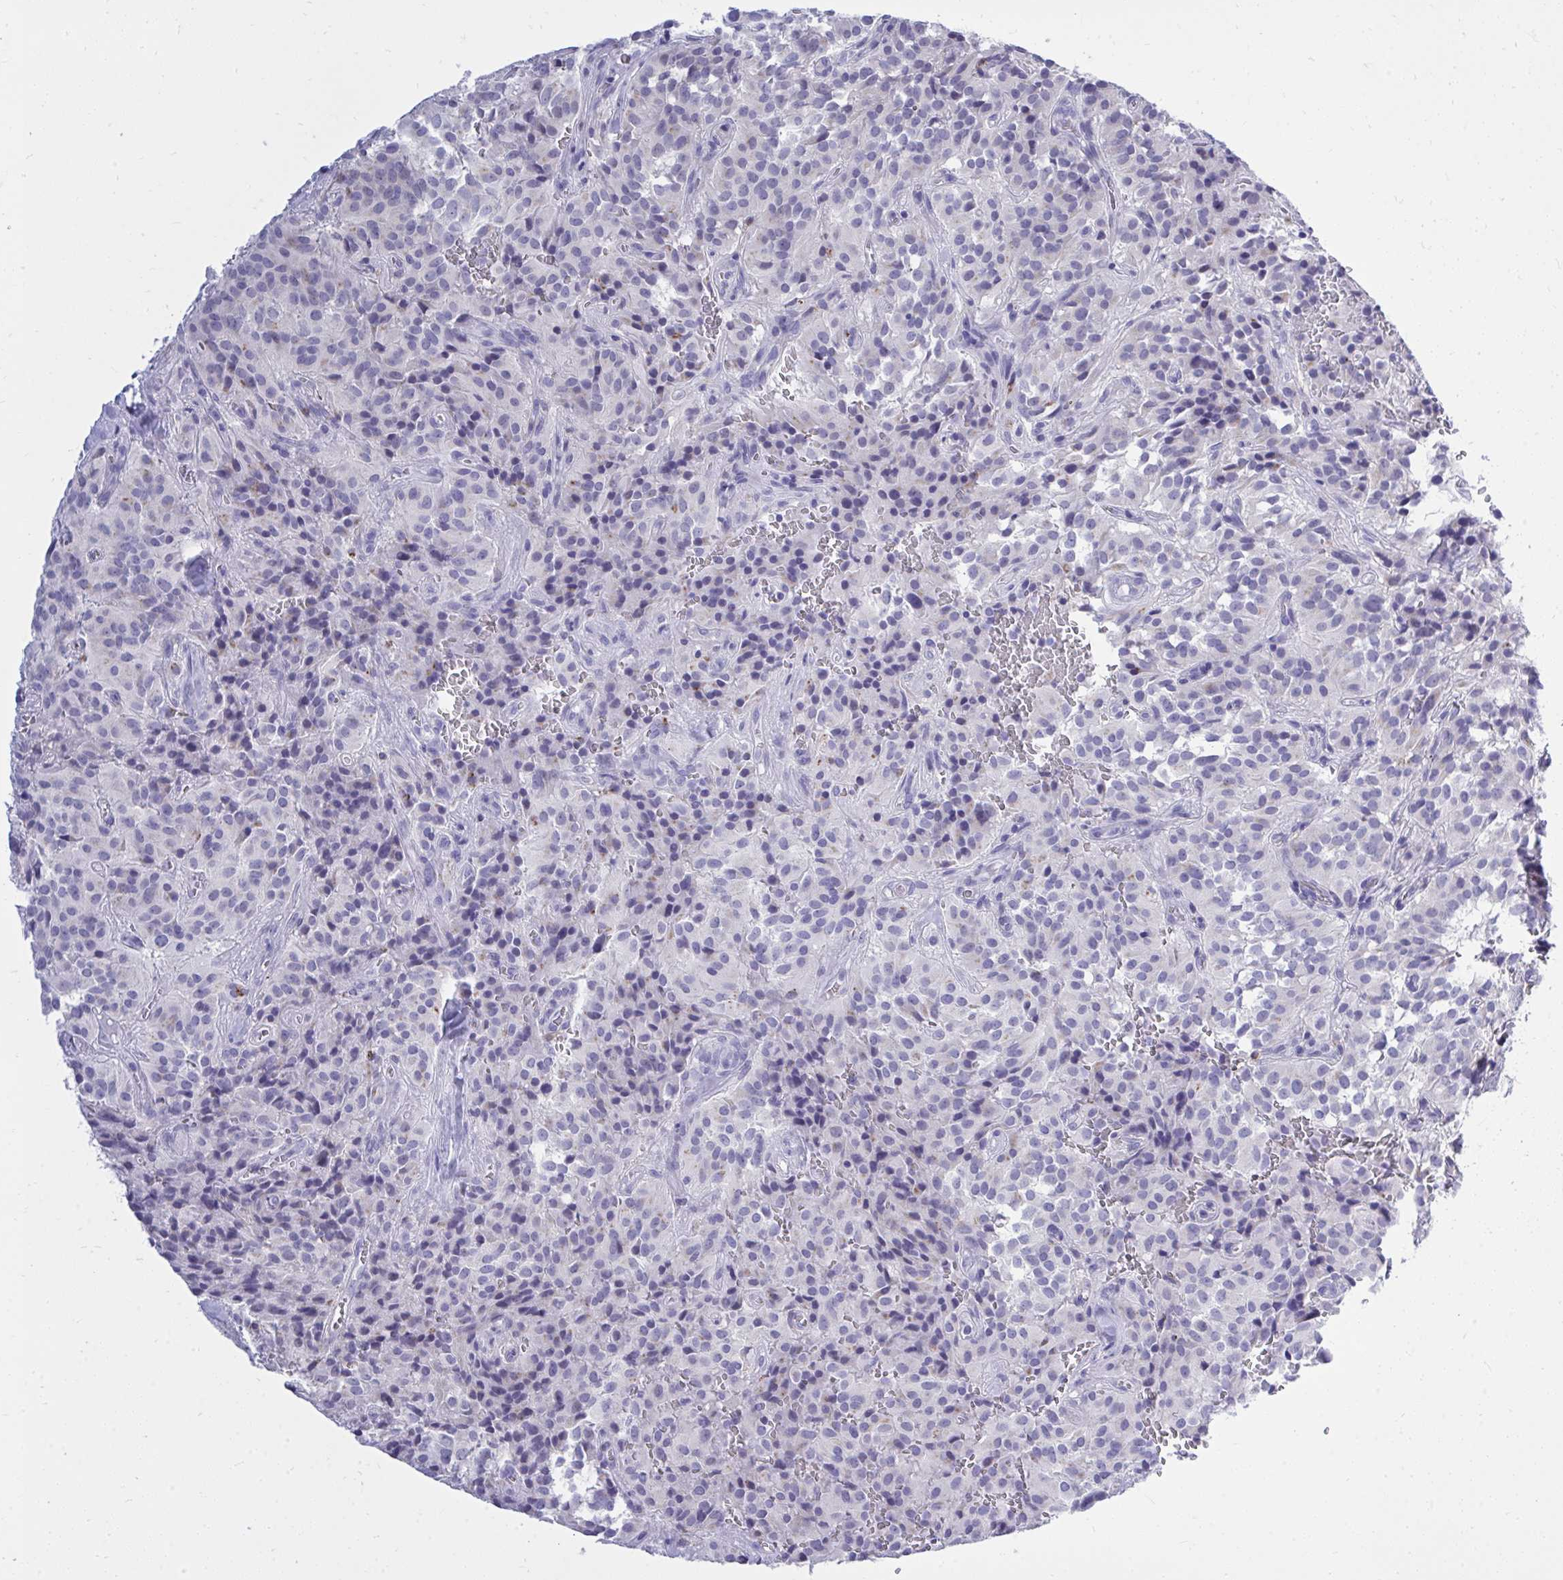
{"staining": {"intensity": "negative", "quantity": "none", "location": "none"}, "tissue": "glioma", "cell_type": "Tumor cells", "image_type": "cancer", "snomed": [{"axis": "morphology", "description": "Glioma, malignant, Low grade"}, {"axis": "topography", "description": "Brain"}], "caption": "Tumor cells show no significant protein expression in glioma.", "gene": "PSD", "patient": {"sex": "male", "age": 42}}